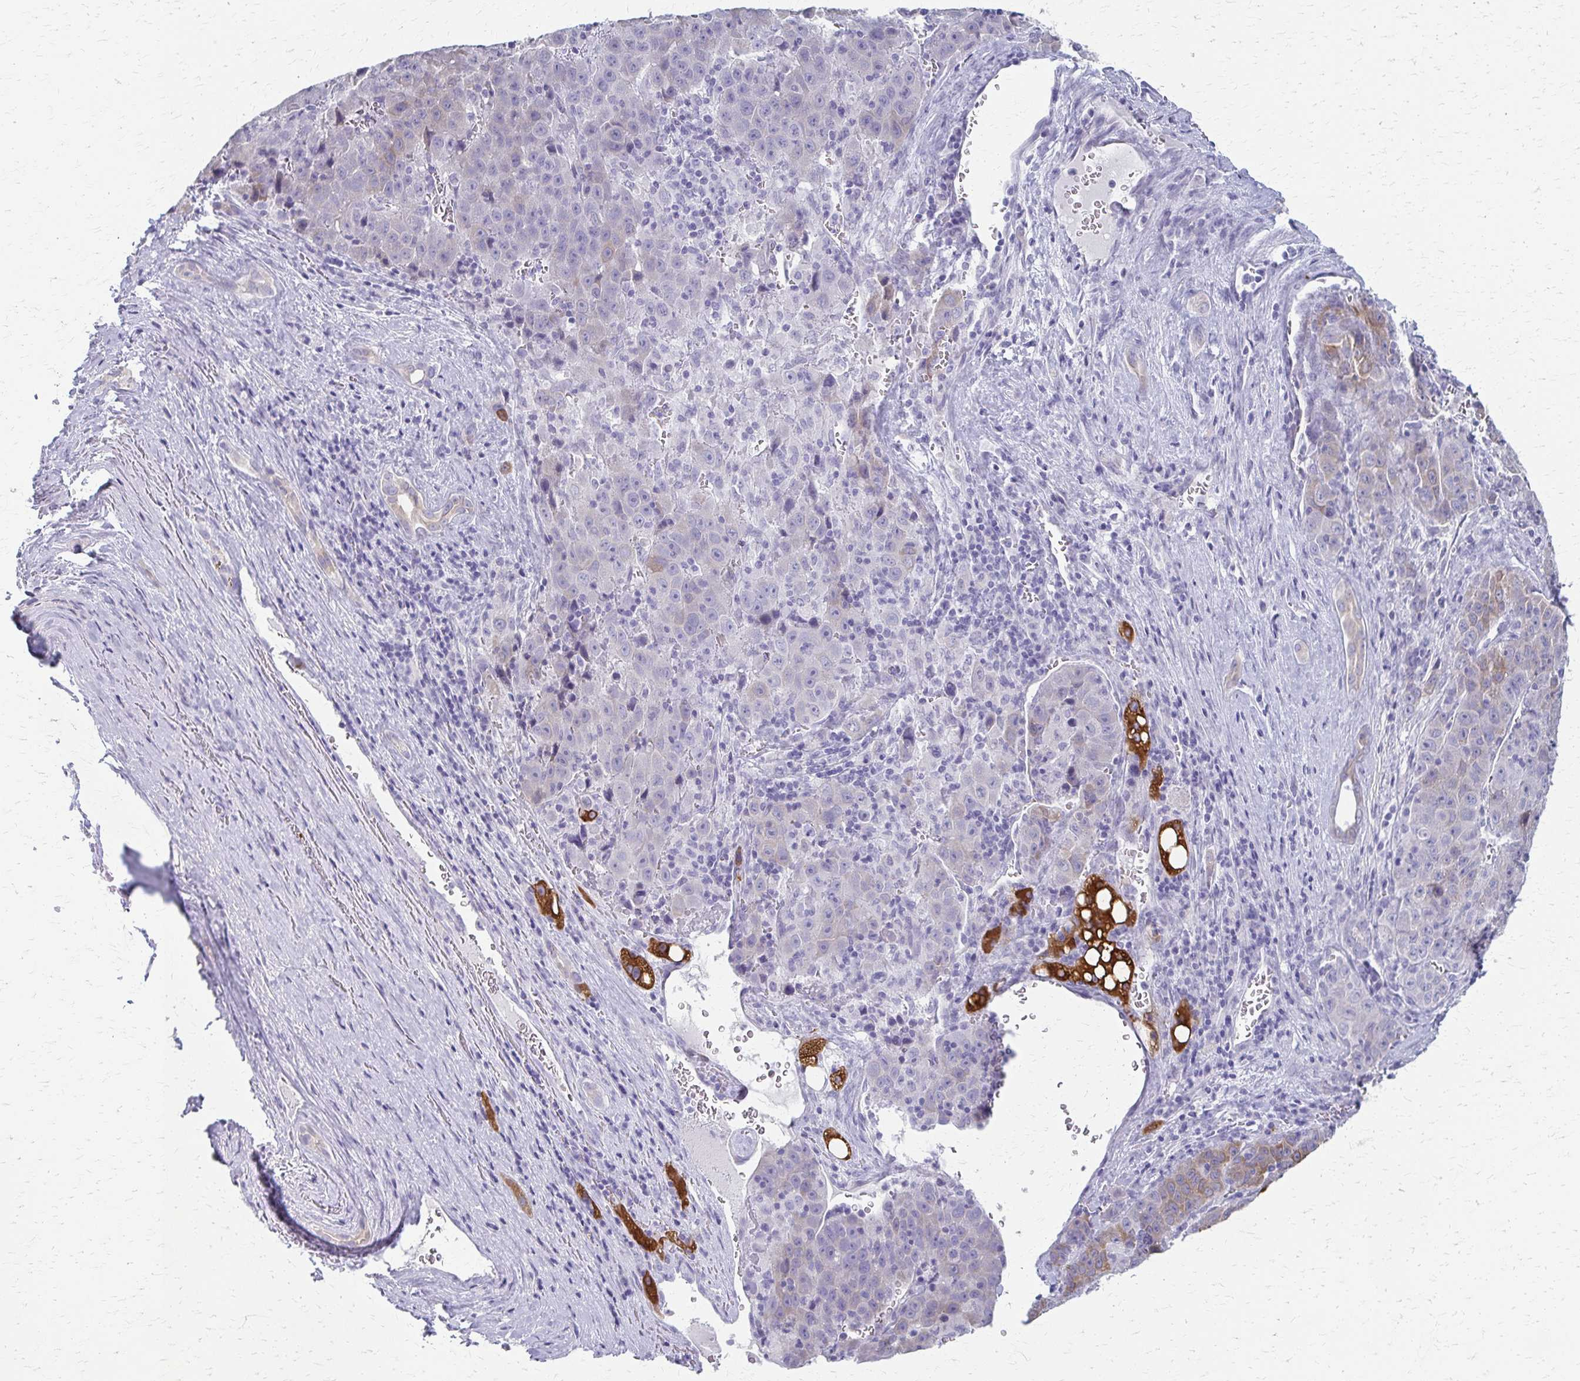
{"staining": {"intensity": "weak", "quantity": "<25%", "location": "cytoplasmic/membranous"}, "tissue": "liver cancer", "cell_type": "Tumor cells", "image_type": "cancer", "snomed": [{"axis": "morphology", "description": "Carcinoma, Hepatocellular, NOS"}, {"axis": "topography", "description": "Liver"}], "caption": "The immunohistochemistry (IHC) histopathology image has no significant positivity in tumor cells of liver cancer tissue.", "gene": "CYB5A", "patient": {"sex": "female", "age": 53}}